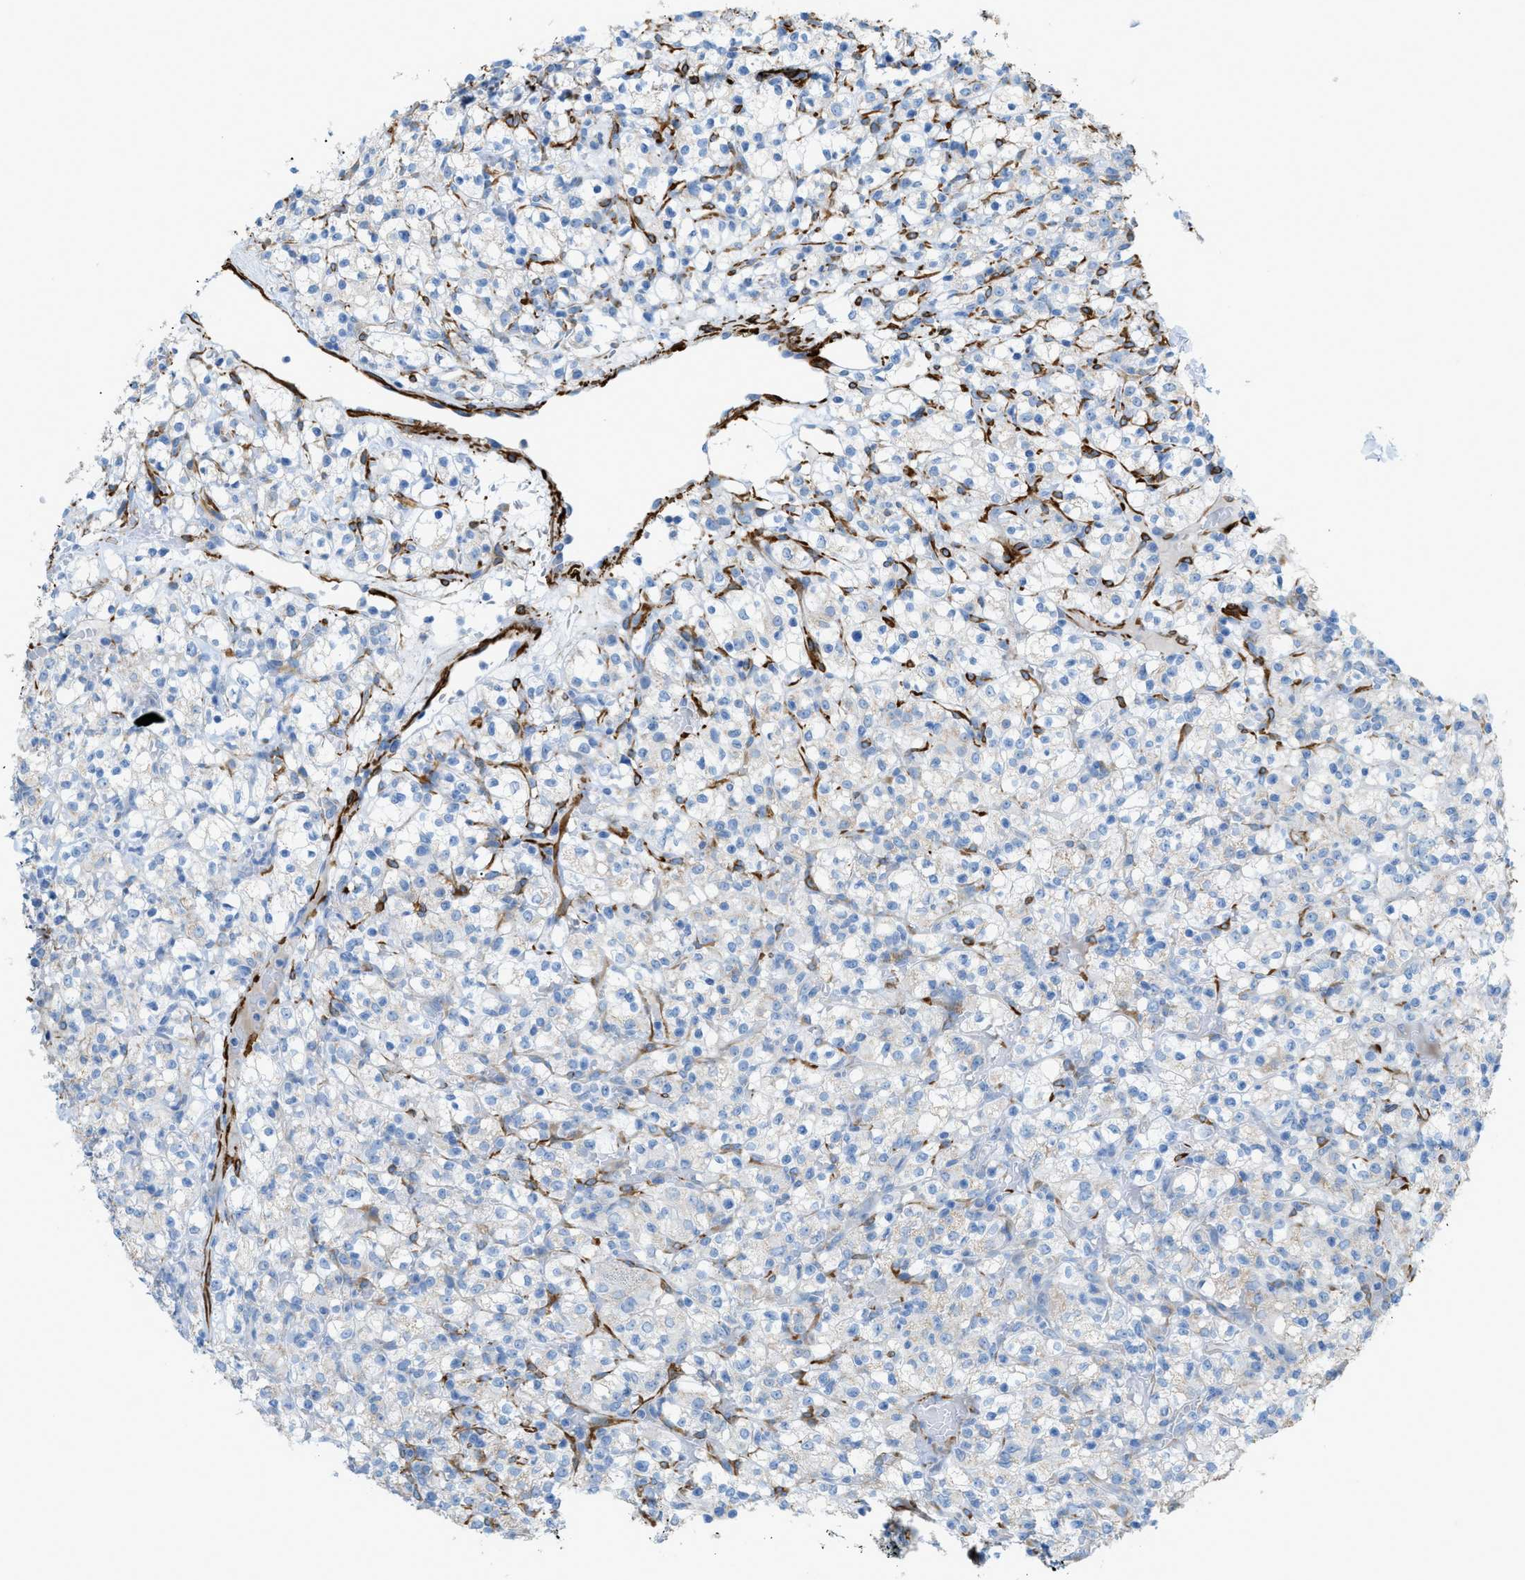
{"staining": {"intensity": "negative", "quantity": "none", "location": "none"}, "tissue": "renal cancer", "cell_type": "Tumor cells", "image_type": "cancer", "snomed": [{"axis": "morphology", "description": "Normal tissue, NOS"}, {"axis": "morphology", "description": "Adenocarcinoma, NOS"}, {"axis": "topography", "description": "Kidney"}], "caption": "This is an immunohistochemistry (IHC) image of renal adenocarcinoma. There is no staining in tumor cells.", "gene": "MYH11", "patient": {"sex": "female", "age": 72}}